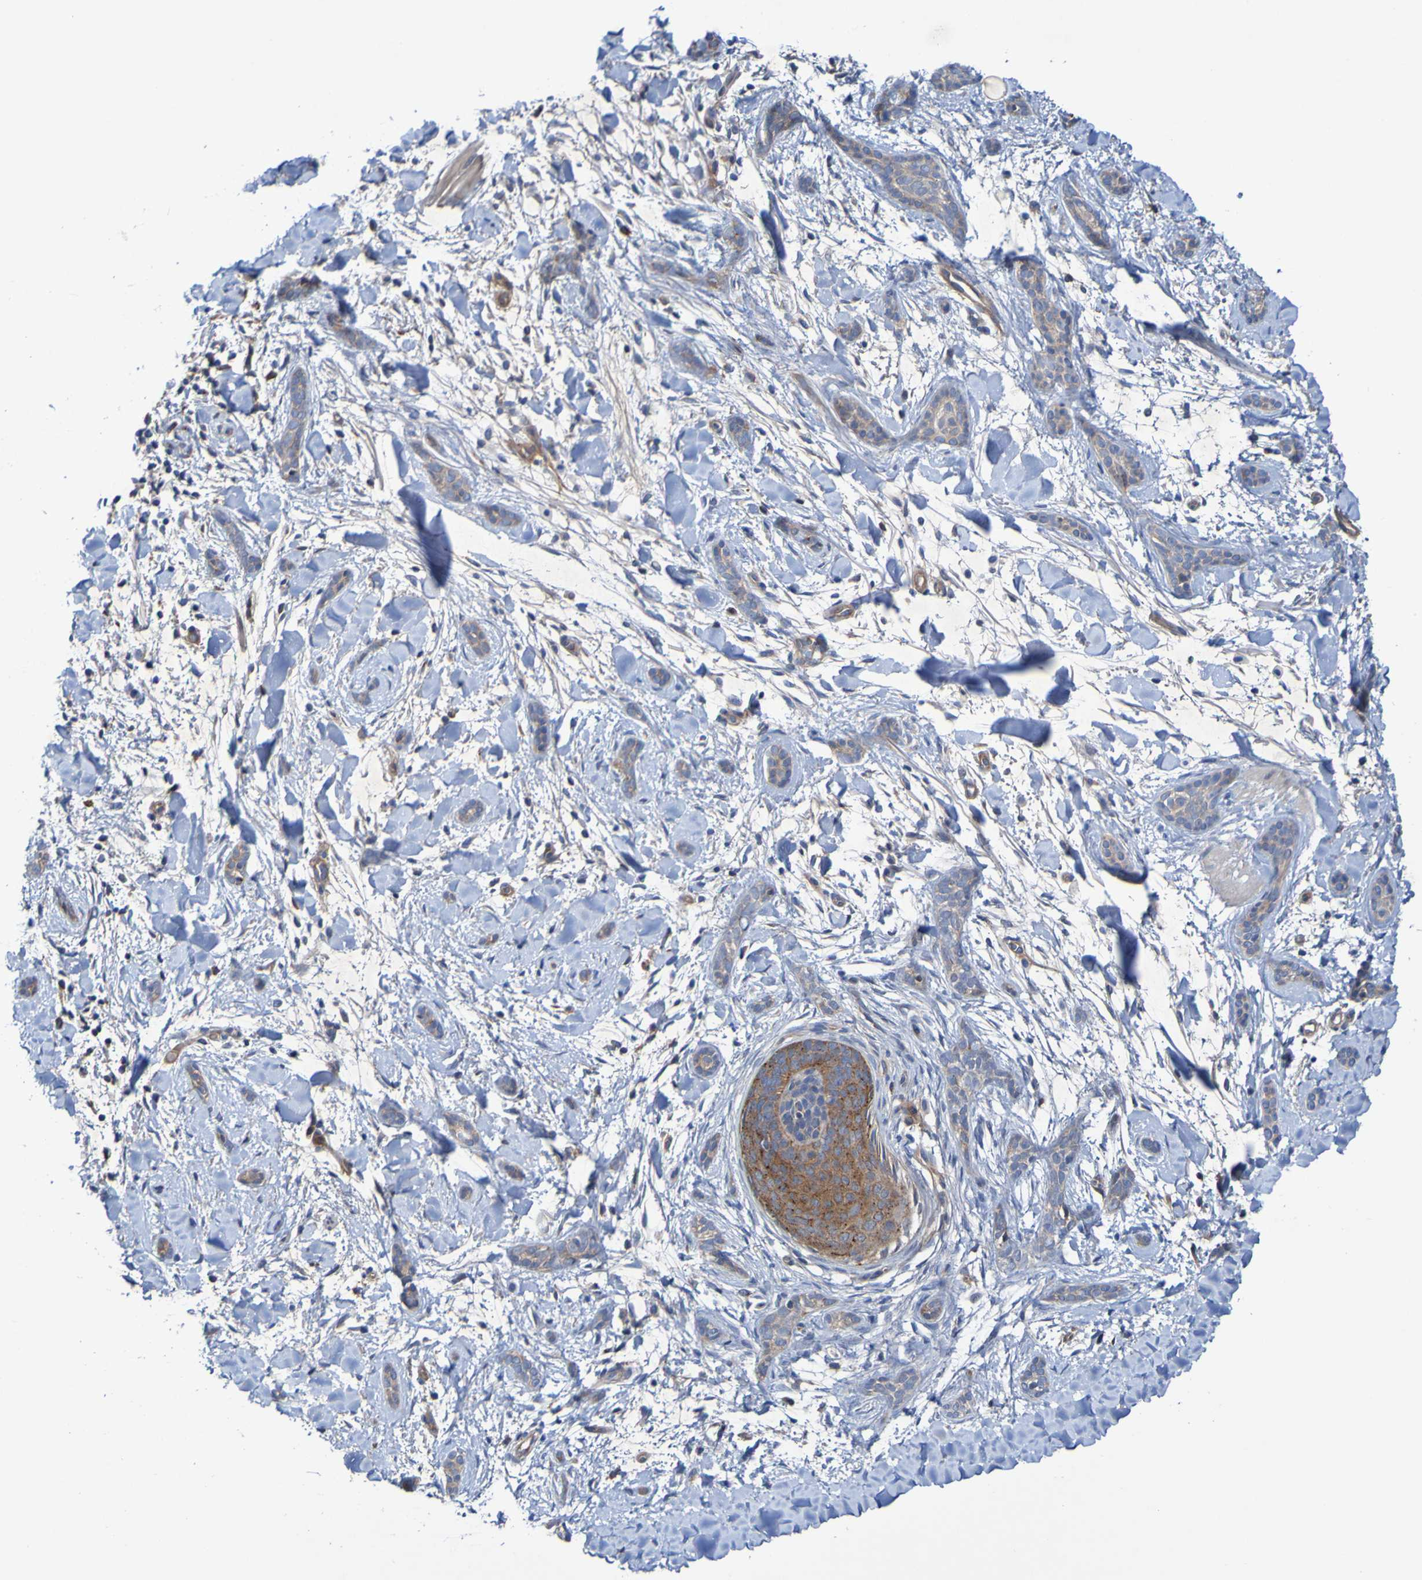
{"staining": {"intensity": "weak", "quantity": ">75%", "location": "cytoplasmic/membranous"}, "tissue": "skin cancer", "cell_type": "Tumor cells", "image_type": "cancer", "snomed": [{"axis": "morphology", "description": "Basal cell carcinoma"}, {"axis": "morphology", "description": "Adnexal tumor, benign"}, {"axis": "topography", "description": "Skin"}], "caption": "Skin cancer stained with DAB immunohistochemistry (IHC) demonstrates low levels of weak cytoplasmic/membranous staining in about >75% of tumor cells.", "gene": "SDK1", "patient": {"sex": "female", "age": 42}}